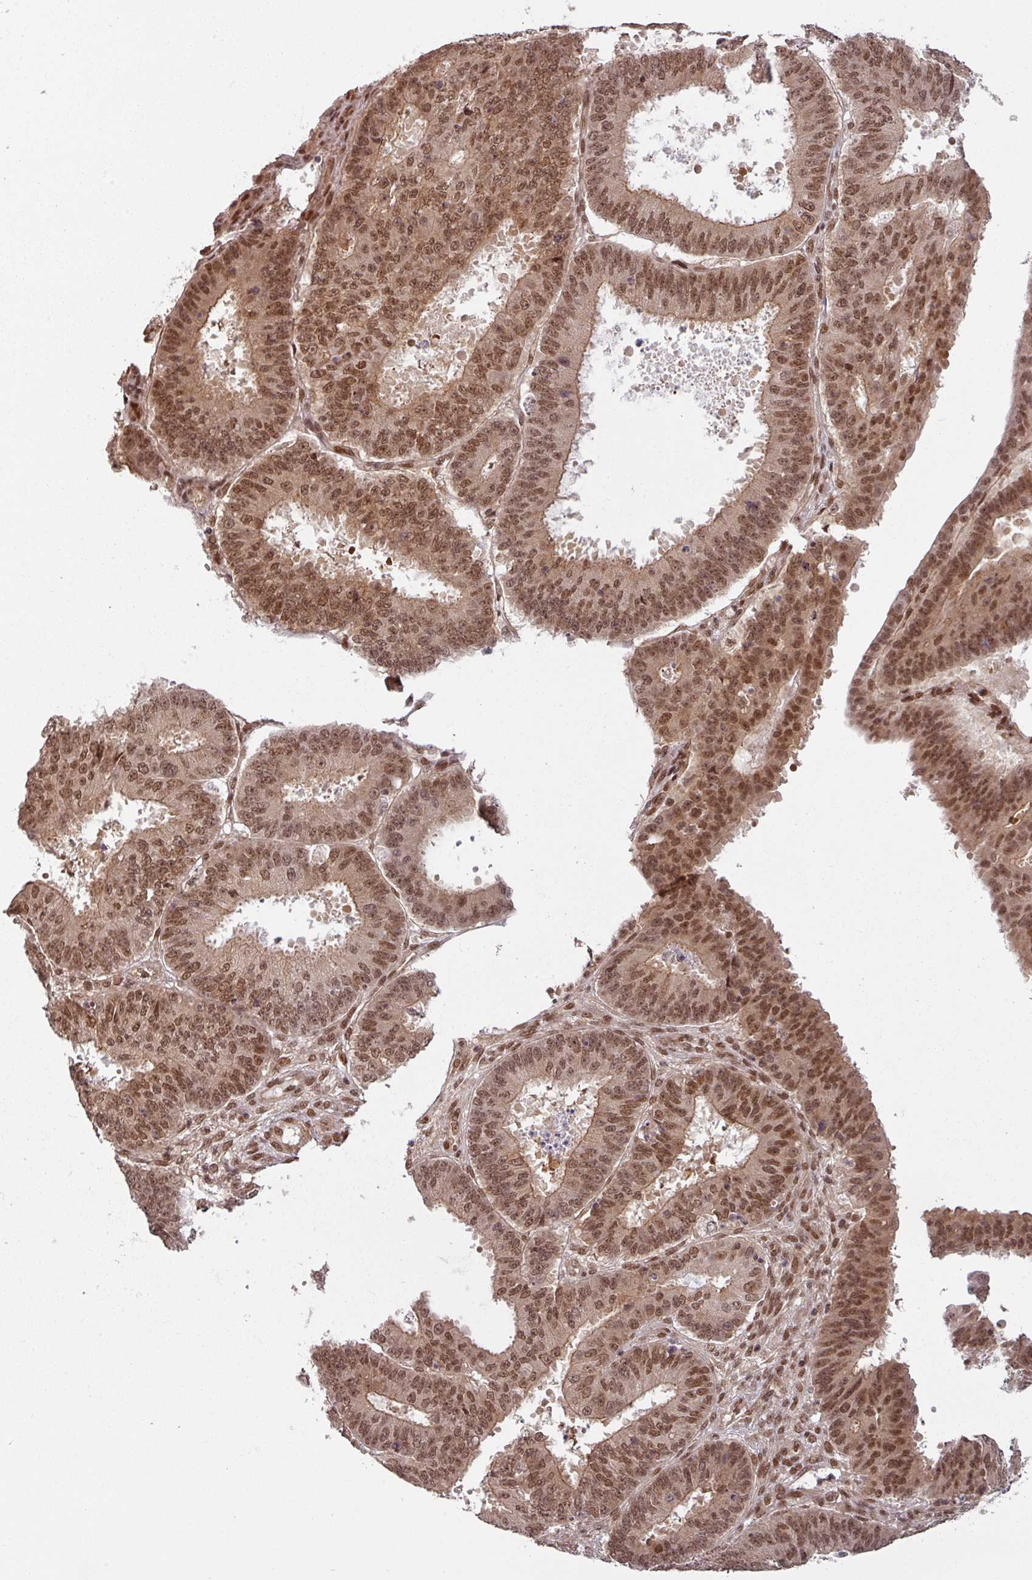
{"staining": {"intensity": "moderate", "quantity": ">75%", "location": "nuclear"}, "tissue": "ovarian cancer", "cell_type": "Tumor cells", "image_type": "cancer", "snomed": [{"axis": "morphology", "description": "Carcinoma, endometroid"}, {"axis": "topography", "description": "Appendix"}, {"axis": "topography", "description": "Ovary"}], "caption": "Ovarian cancer stained for a protein exhibits moderate nuclear positivity in tumor cells.", "gene": "SIK3", "patient": {"sex": "female", "age": 42}}